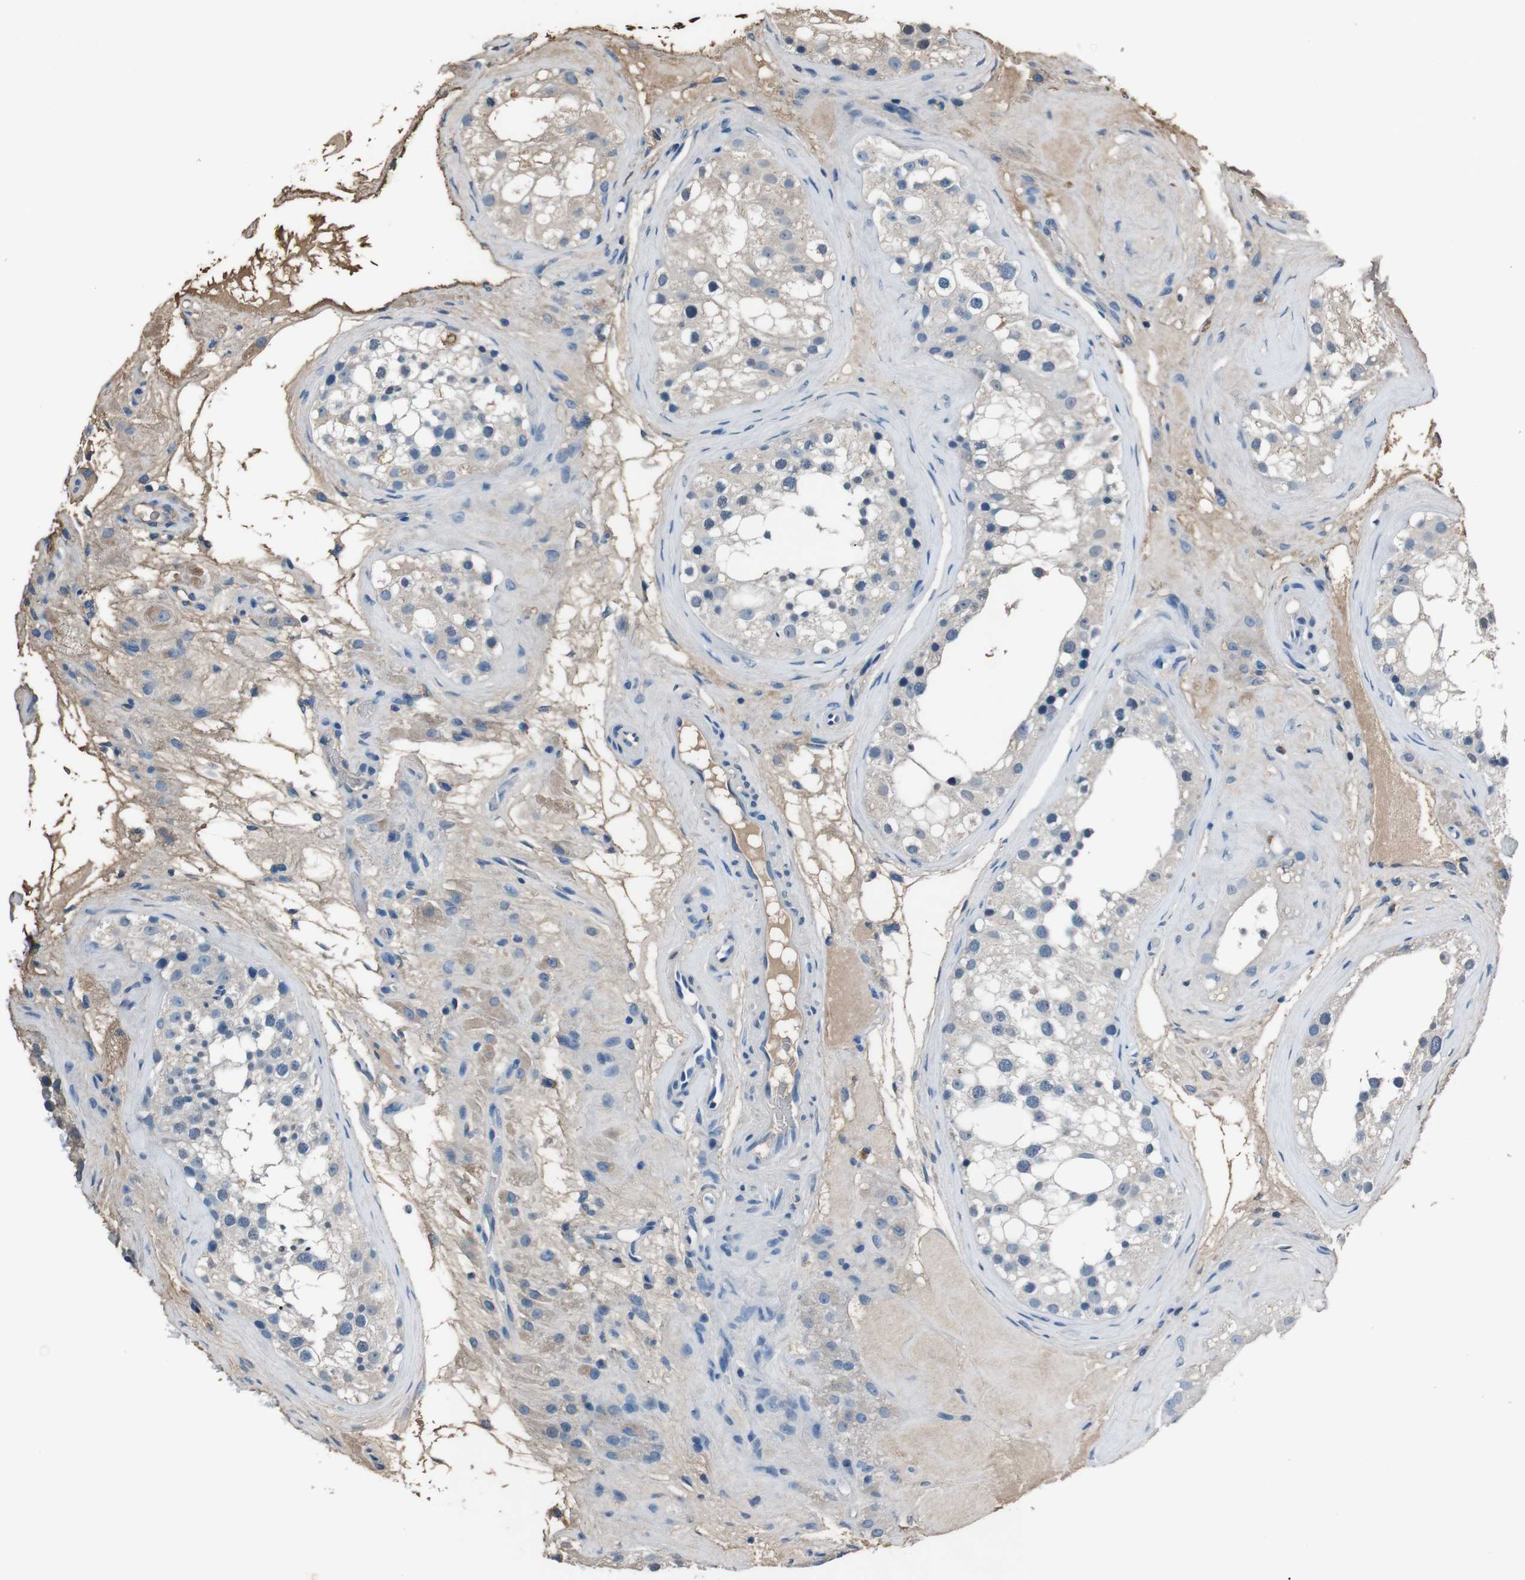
{"staining": {"intensity": "weak", "quantity": "<25%", "location": "cytoplasmic/membranous"}, "tissue": "testis", "cell_type": "Cells in seminiferous ducts", "image_type": "normal", "snomed": [{"axis": "morphology", "description": "Normal tissue, NOS"}, {"axis": "morphology", "description": "Seminoma, NOS"}, {"axis": "topography", "description": "Testis"}], "caption": "The immunohistochemistry (IHC) image has no significant staining in cells in seminiferous ducts of testis. (Immunohistochemistry (ihc), brightfield microscopy, high magnification).", "gene": "LEP", "patient": {"sex": "male", "age": 71}}